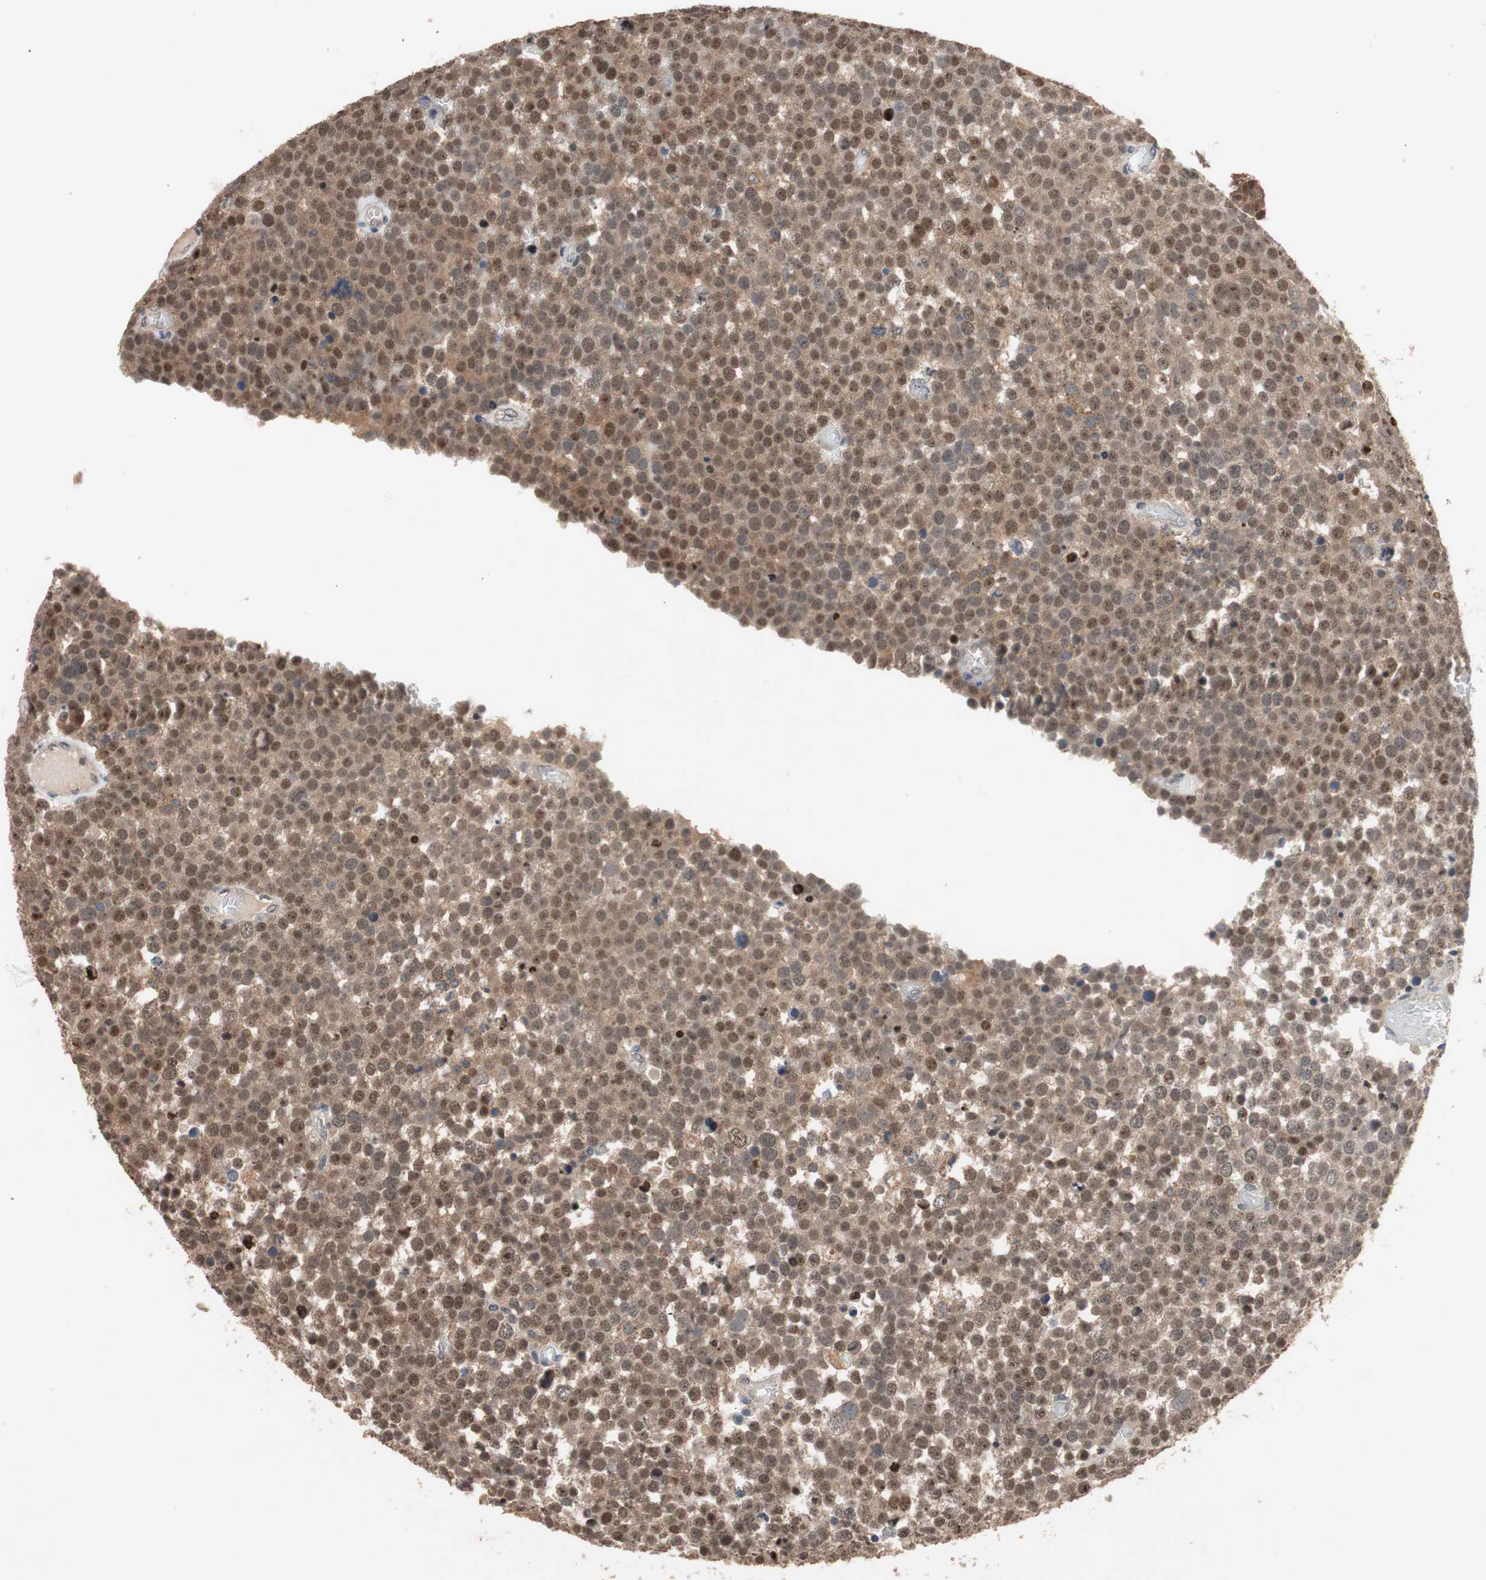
{"staining": {"intensity": "moderate", "quantity": ">75%", "location": "cytoplasmic/membranous,nuclear"}, "tissue": "testis cancer", "cell_type": "Tumor cells", "image_type": "cancer", "snomed": [{"axis": "morphology", "description": "Seminoma, NOS"}, {"axis": "topography", "description": "Testis"}], "caption": "Immunohistochemical staining of human testis cancer displays moderate cytoplasmic/membranous and nuclear protein positivity in approximately >75% of tumor cells.", "gene": "GART", "patient": {"sex": "male", "age": 71}}